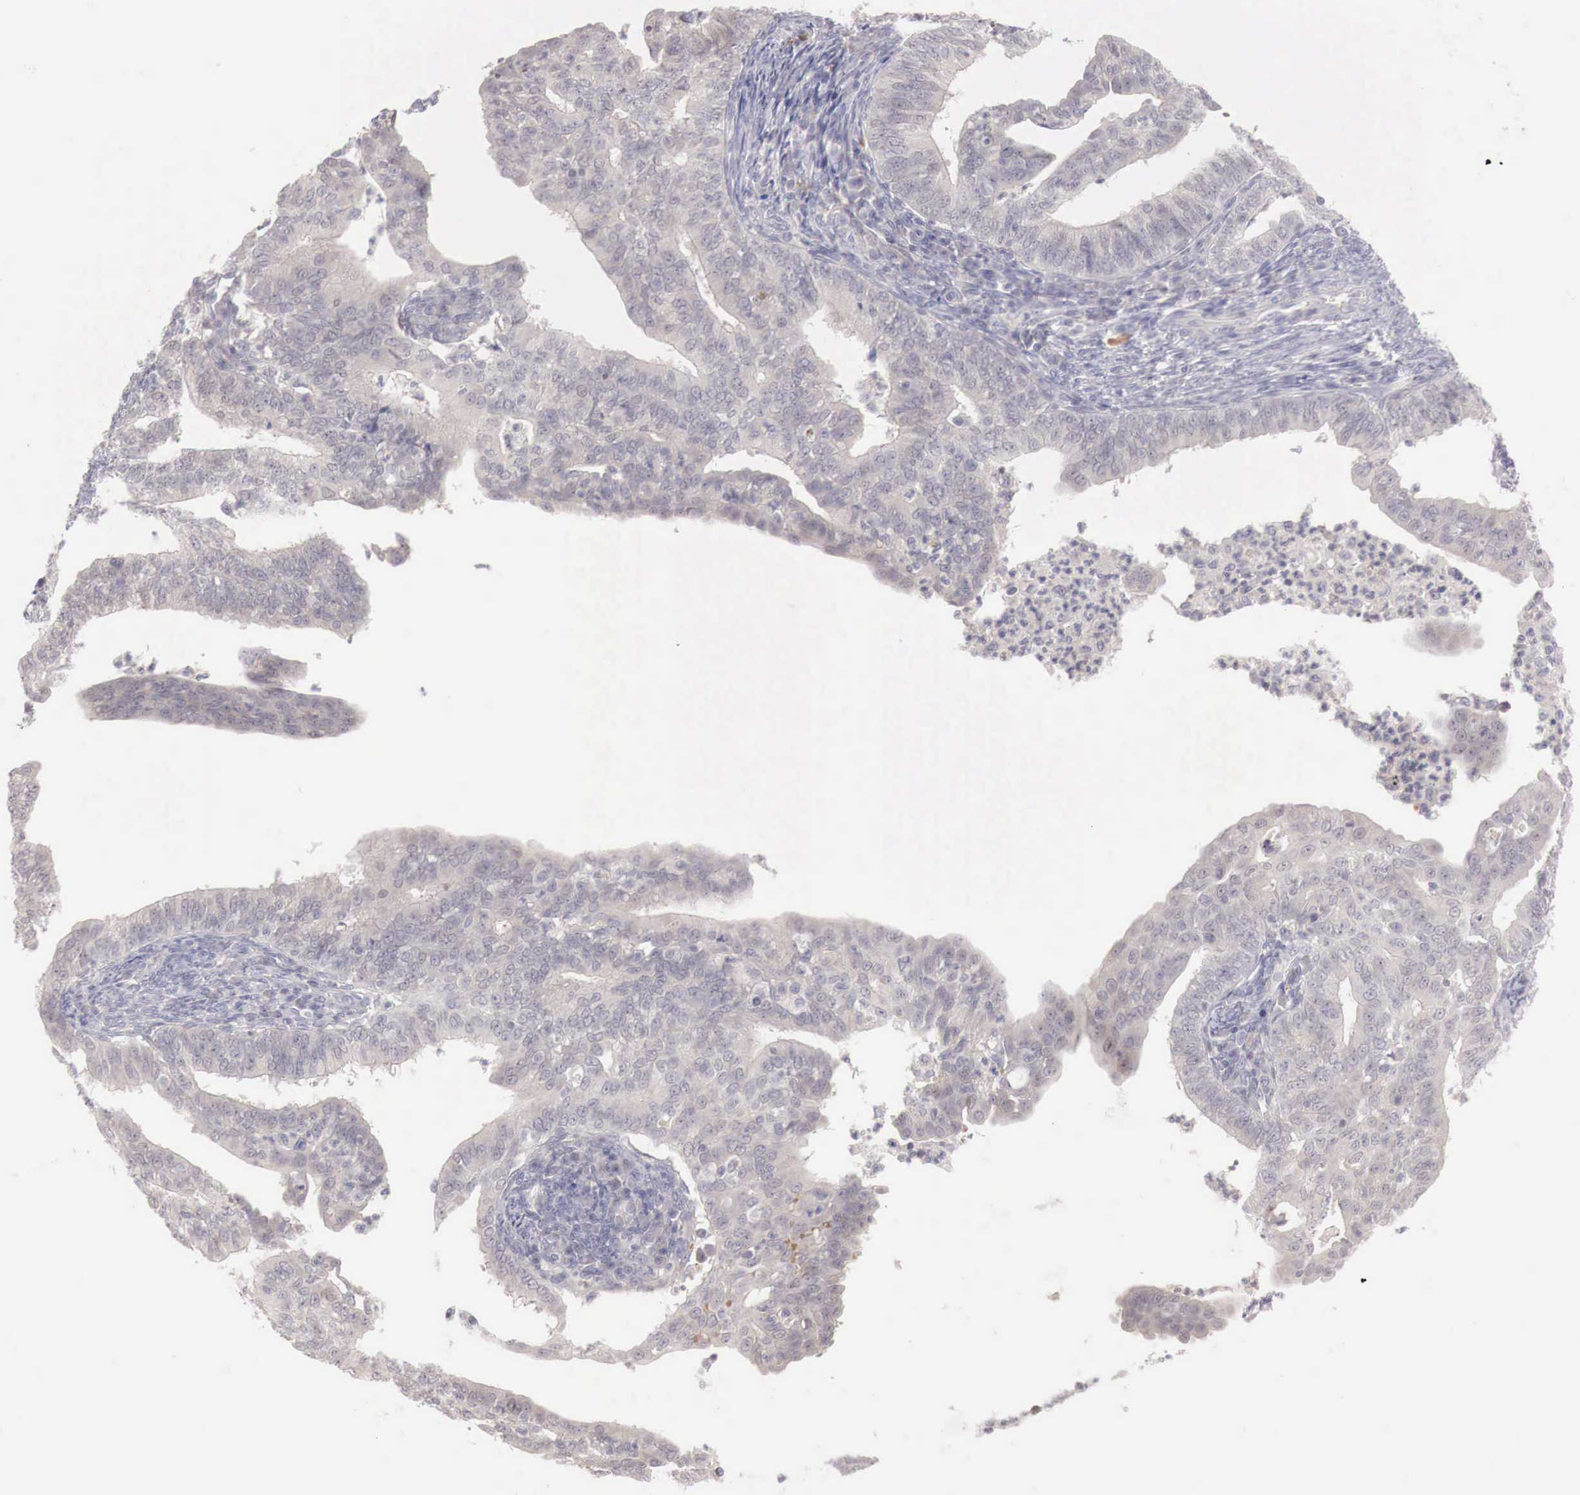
{"staining": {"intensity": "negative", "quantity": "none", "location": "none"}, "tissue": "endometrial cancer", "cell_type": "Tumor cells", "image_type": "cancer", "snomed": [{"axis": "morphology", "description": "Adenocarcinoma, NOS"}, {"axis": "topography", "description": "Endometrium"}], "caption": "IHC of endometrial cancer (adenocarcinoma) displays no positivity in tumor cells.", "gene": "GATA1", "patient": {"sex": "female", "age": 66}}